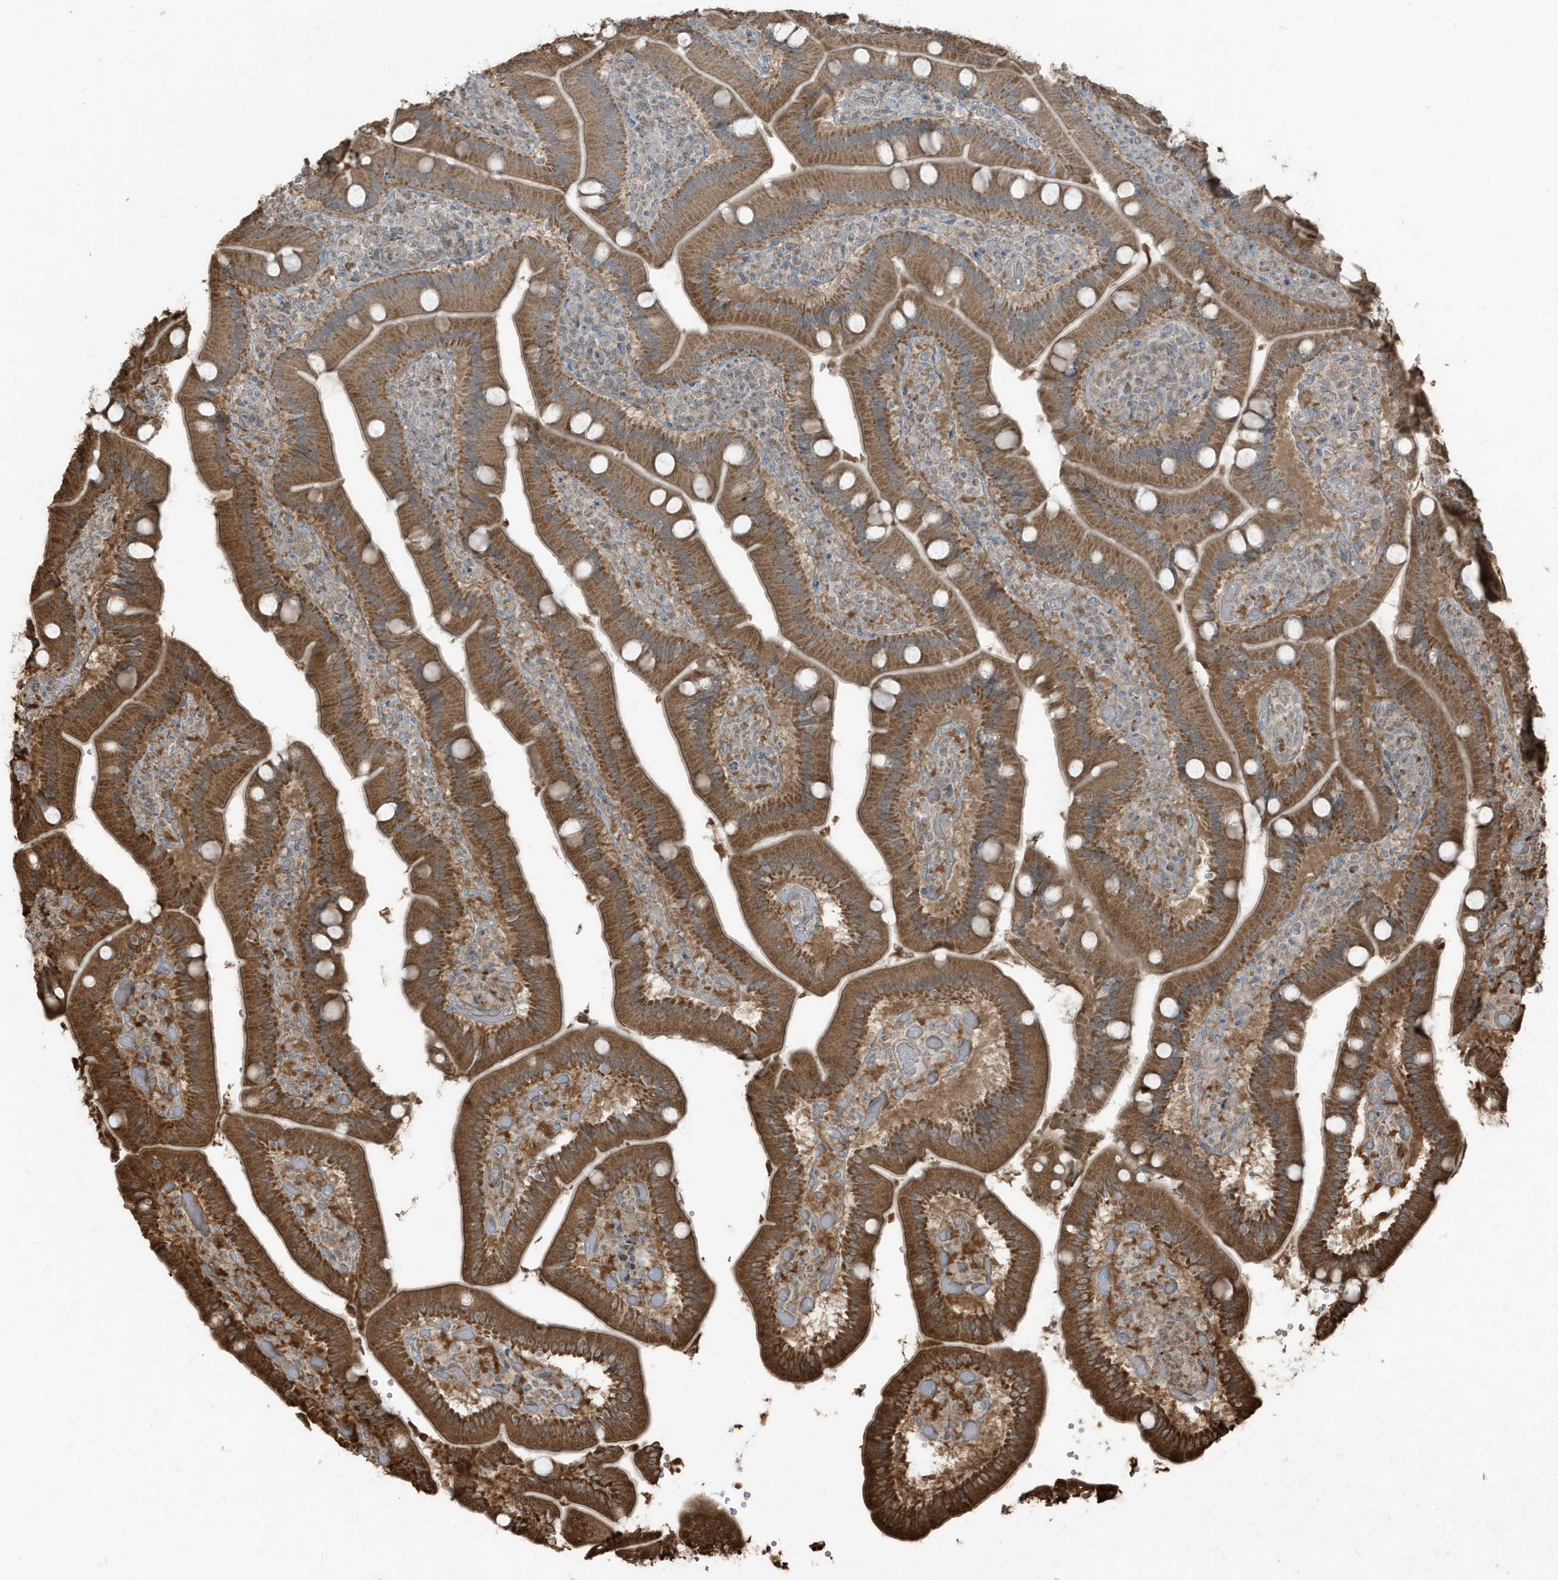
{"staining": {"intensity": "strong", "quantity": ">75%", "location": "cytoplasmic/membranous"}, "tissue": "duodenum", "cell_type": "Glandular cells", "image_type": "normal", "snomed": [{"axis": "morphology", "description": "Normal tissue, NOS"}, {"axis": "topography", "description": "Duodenum"}], "caption": "High-power microscopy captured an IHC image of benign duodenum, revealing strong cytoplasmic/membranous positivity in about >75% of glandular cells.", "gene": "AZI2", "patient": {"sex": "female", "age": 62}}